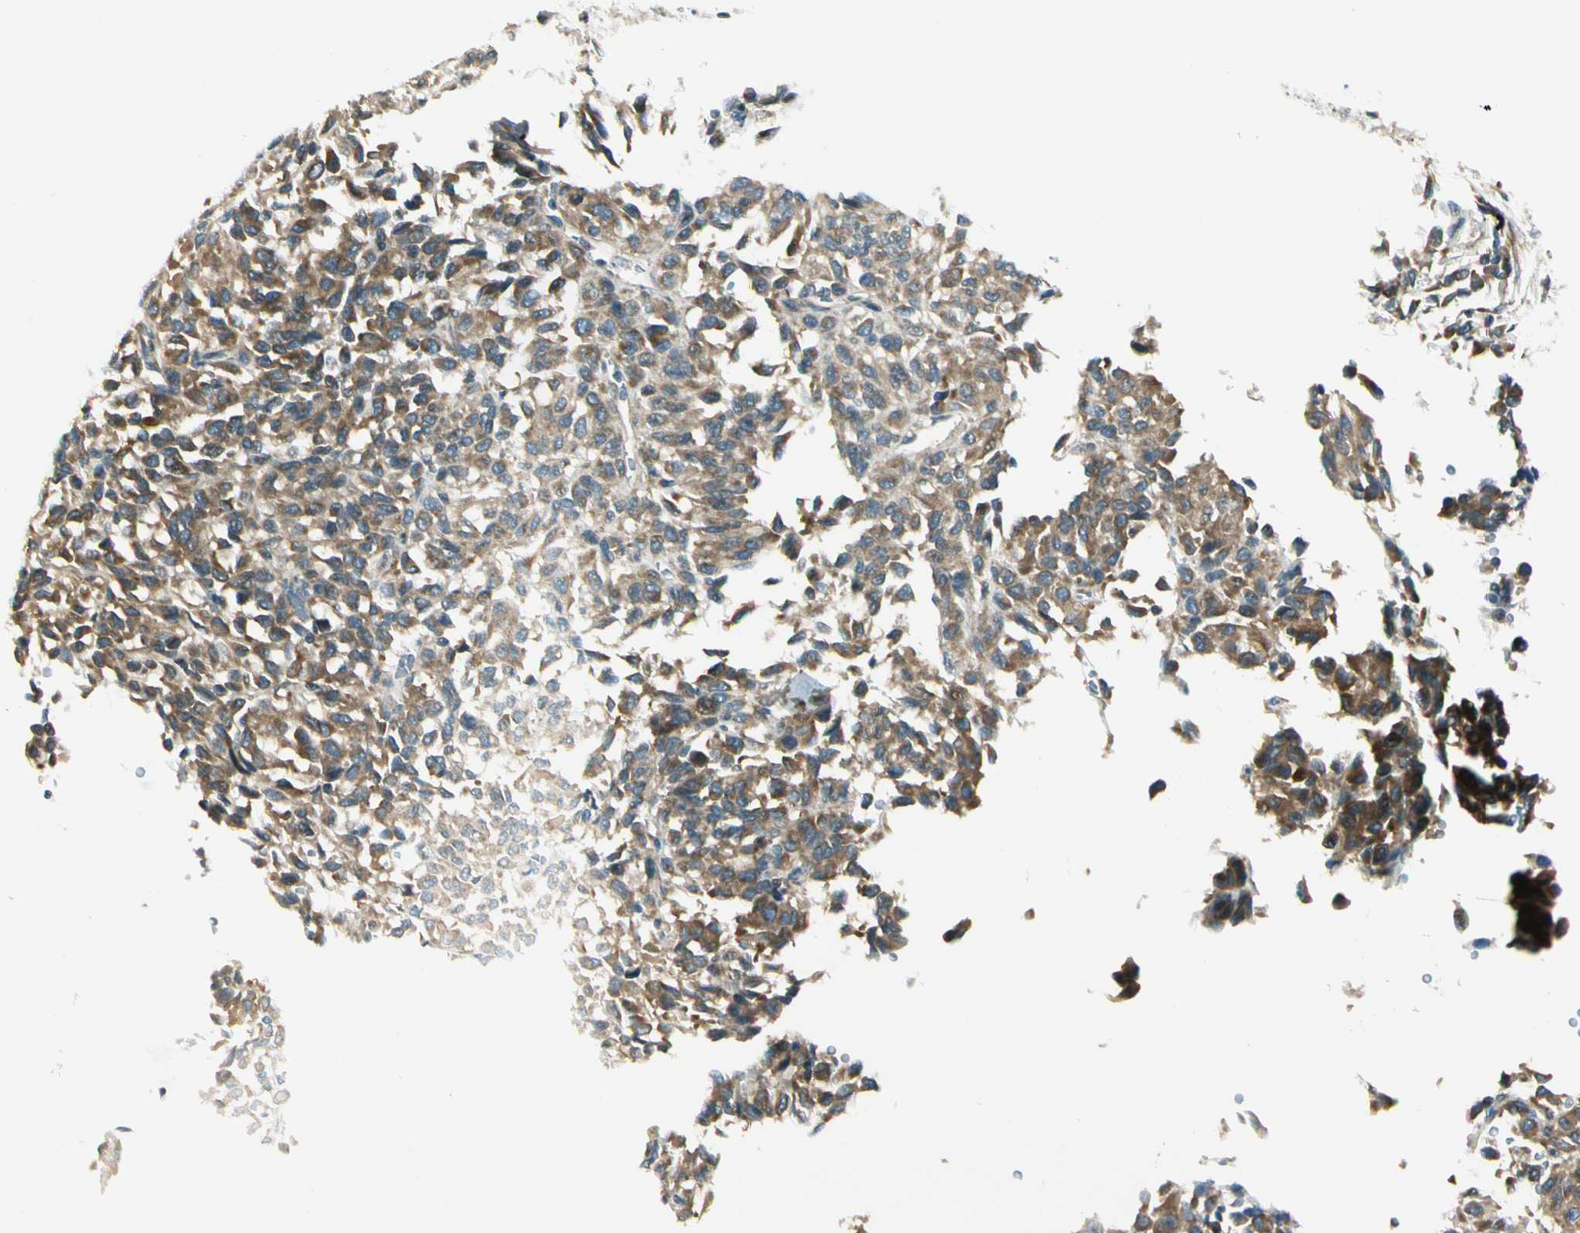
{"staining": {"intensity": "moderate", "quantity": ">75%", "location": "cytoplasmic/membranous"}, "tissue": "melanoma", "cell_type": "Tumor cells", "image_type": "cancer", "snomed": [{"axis": "morphology", "description": "Malignant melanoma, Metastatic site"}, {"axis": "topography", "description": "Lung"}], "caption": "A brown stain labels moderate cytoplasmic/membranous expression of a protein in melanoma tumor cells.", "gene": "BNIP1", "patient": {"sex": "male", "age": 64}}